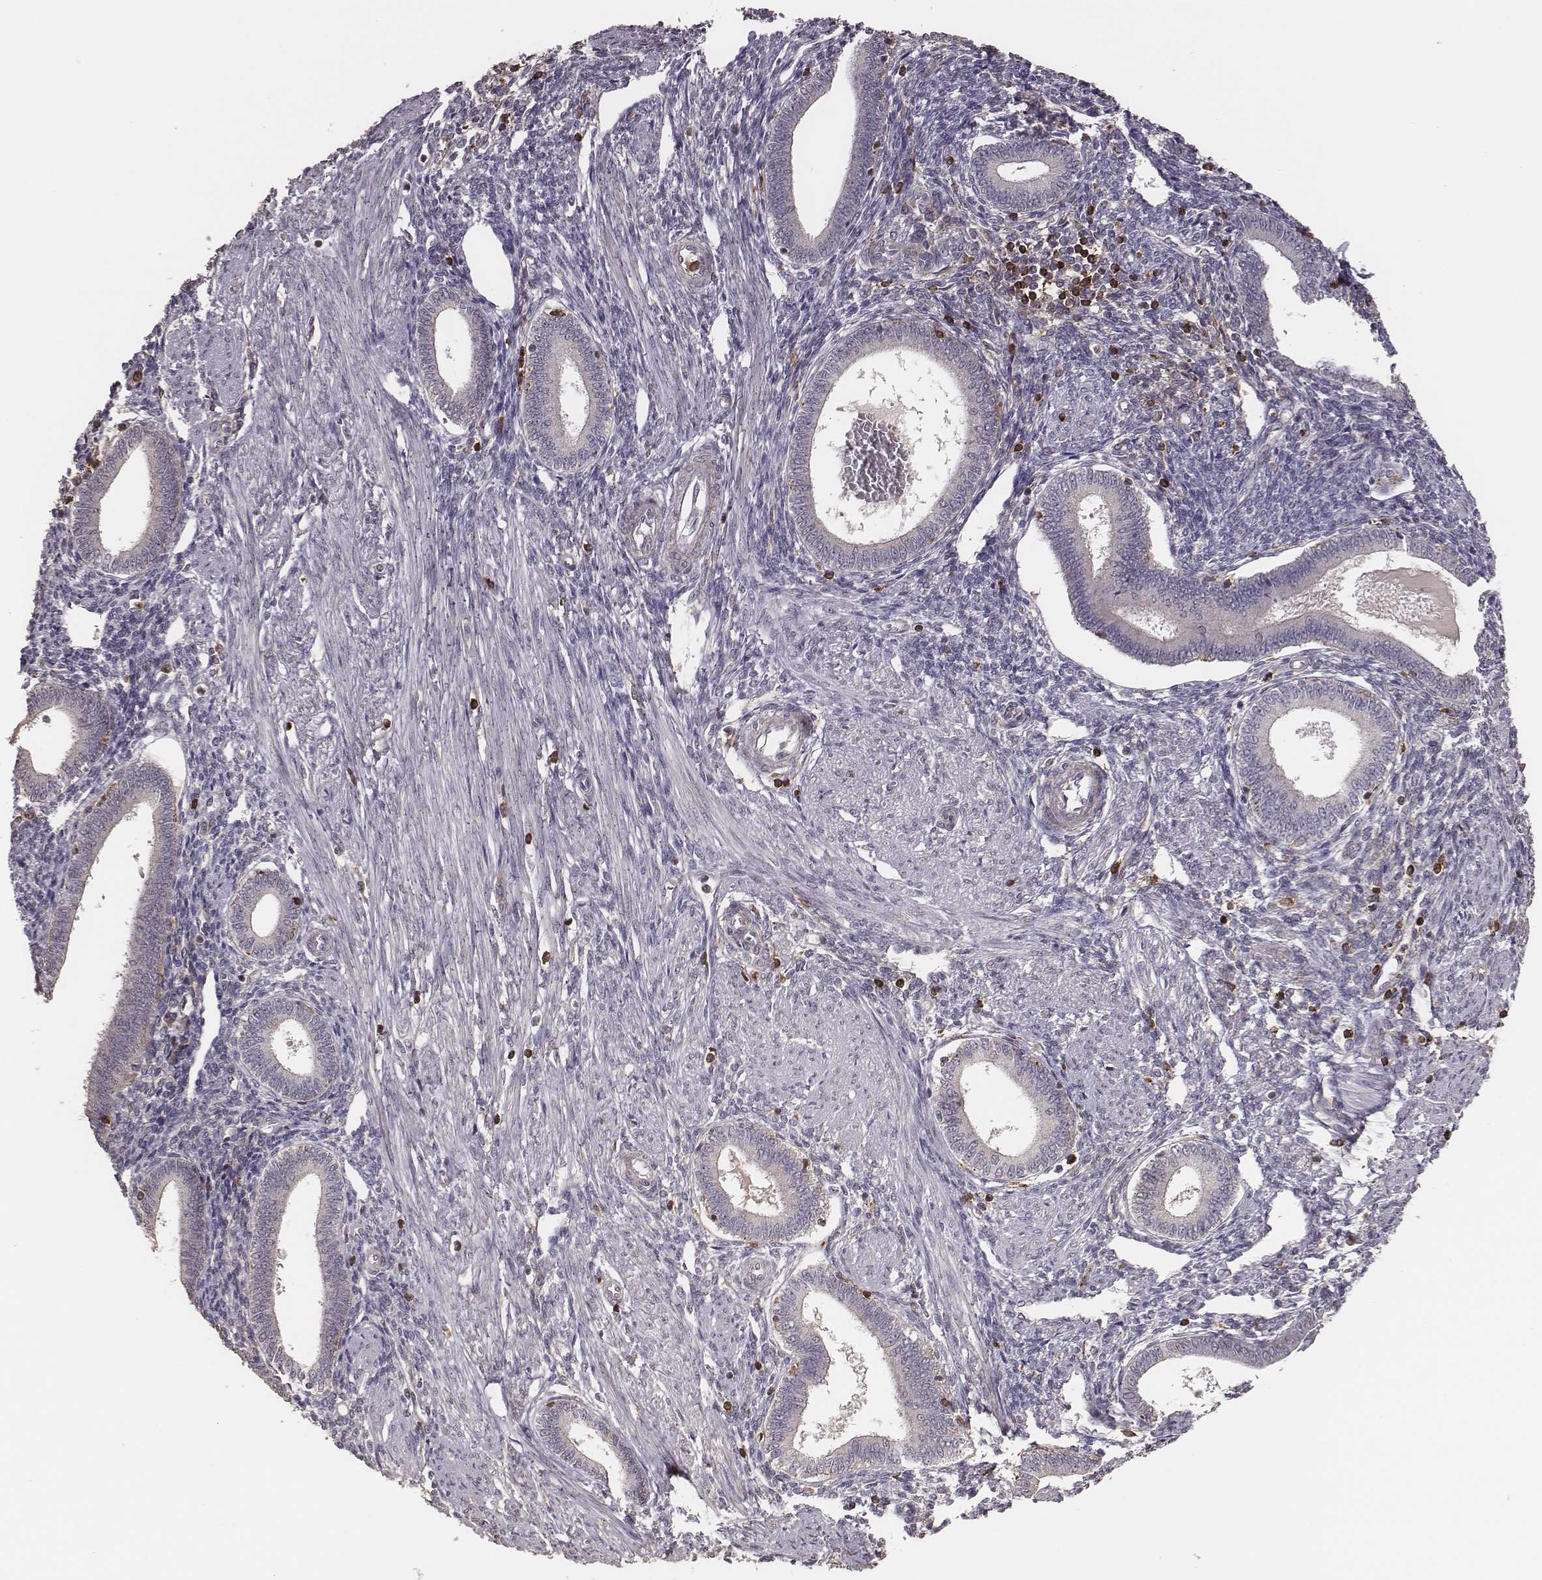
{"staining": {"intensity": "negative", "quantity": "none", "location": "none"}, "tissue": "endometrium", "cell_type": "Cells in endometrial stroma", "image_type": "normal", "snomed": [{"axis": "morphology", "description": "Normal tissue, NOS"}, {"axis": "topography", "description": "Endometrium"}], "caption": "Immunohistochemistry photomicrograph of normal endometrium: endometrium stained with DAB (3,3'-diaminobenzidine) displays no significant protein staining in cells in endometrial stroma.", "gene": "PILRA", "patient": {"sex": "female", "age": 42}}